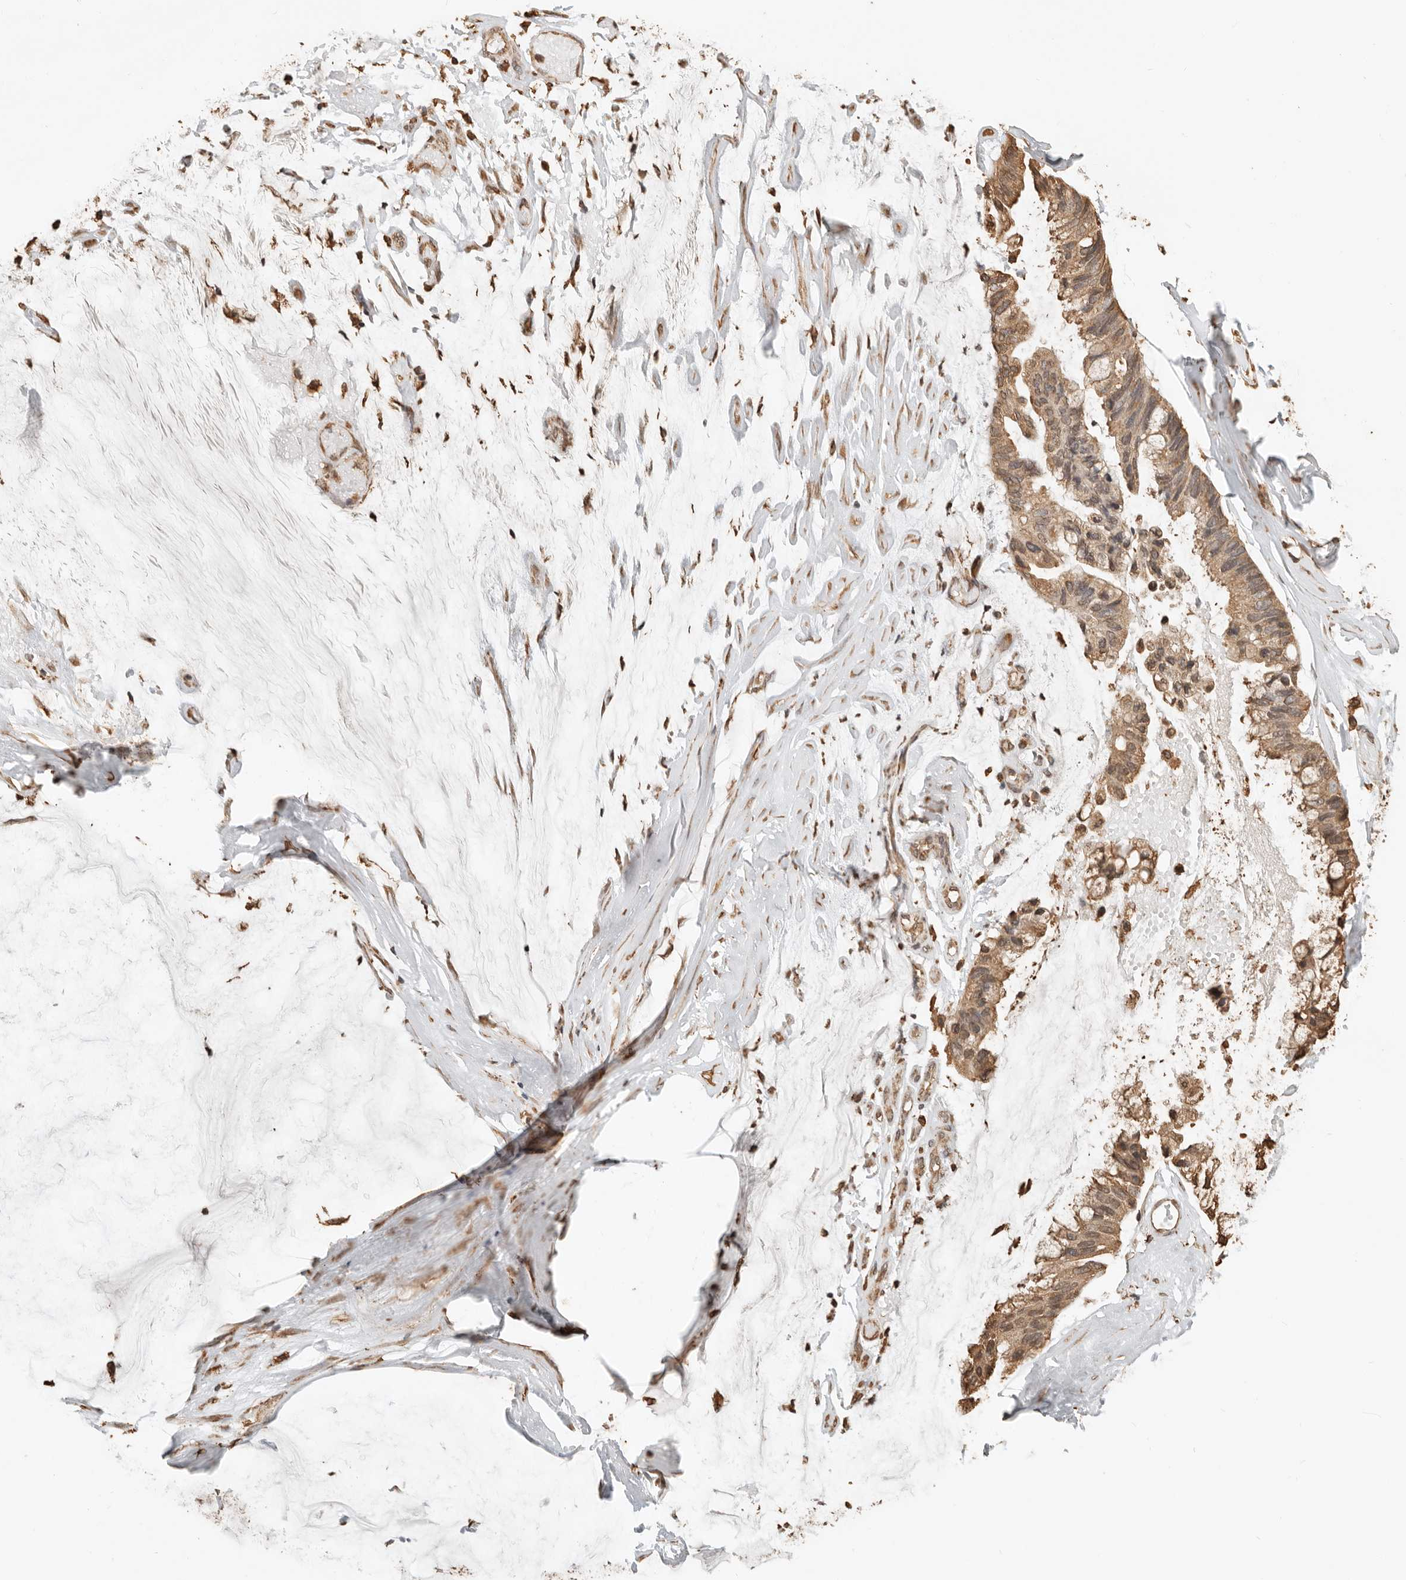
{"staining": {"intensity": "moderate", "quantity": ">75%", "location": "cytoplasmic/membranous"}, "tissue": "ovarian cancer", "cell_type": "Tumor cells", "image_type": "cancer", "snomed": [{"axis": "morphology", "description": "Cystadenocarcinoma, mucinous, NOS"}, {"axis": "topography", "description": "Ovary"}], "caption": "Tumor cells demonstrate medium levels of moderate cytoplasmic/membranous expression in about >75% of cells in mucinous cystadenocarcinoma (ovarian).", "gene": "ARHGEF10L", "patient": {"sex": "female", "age": 39}}